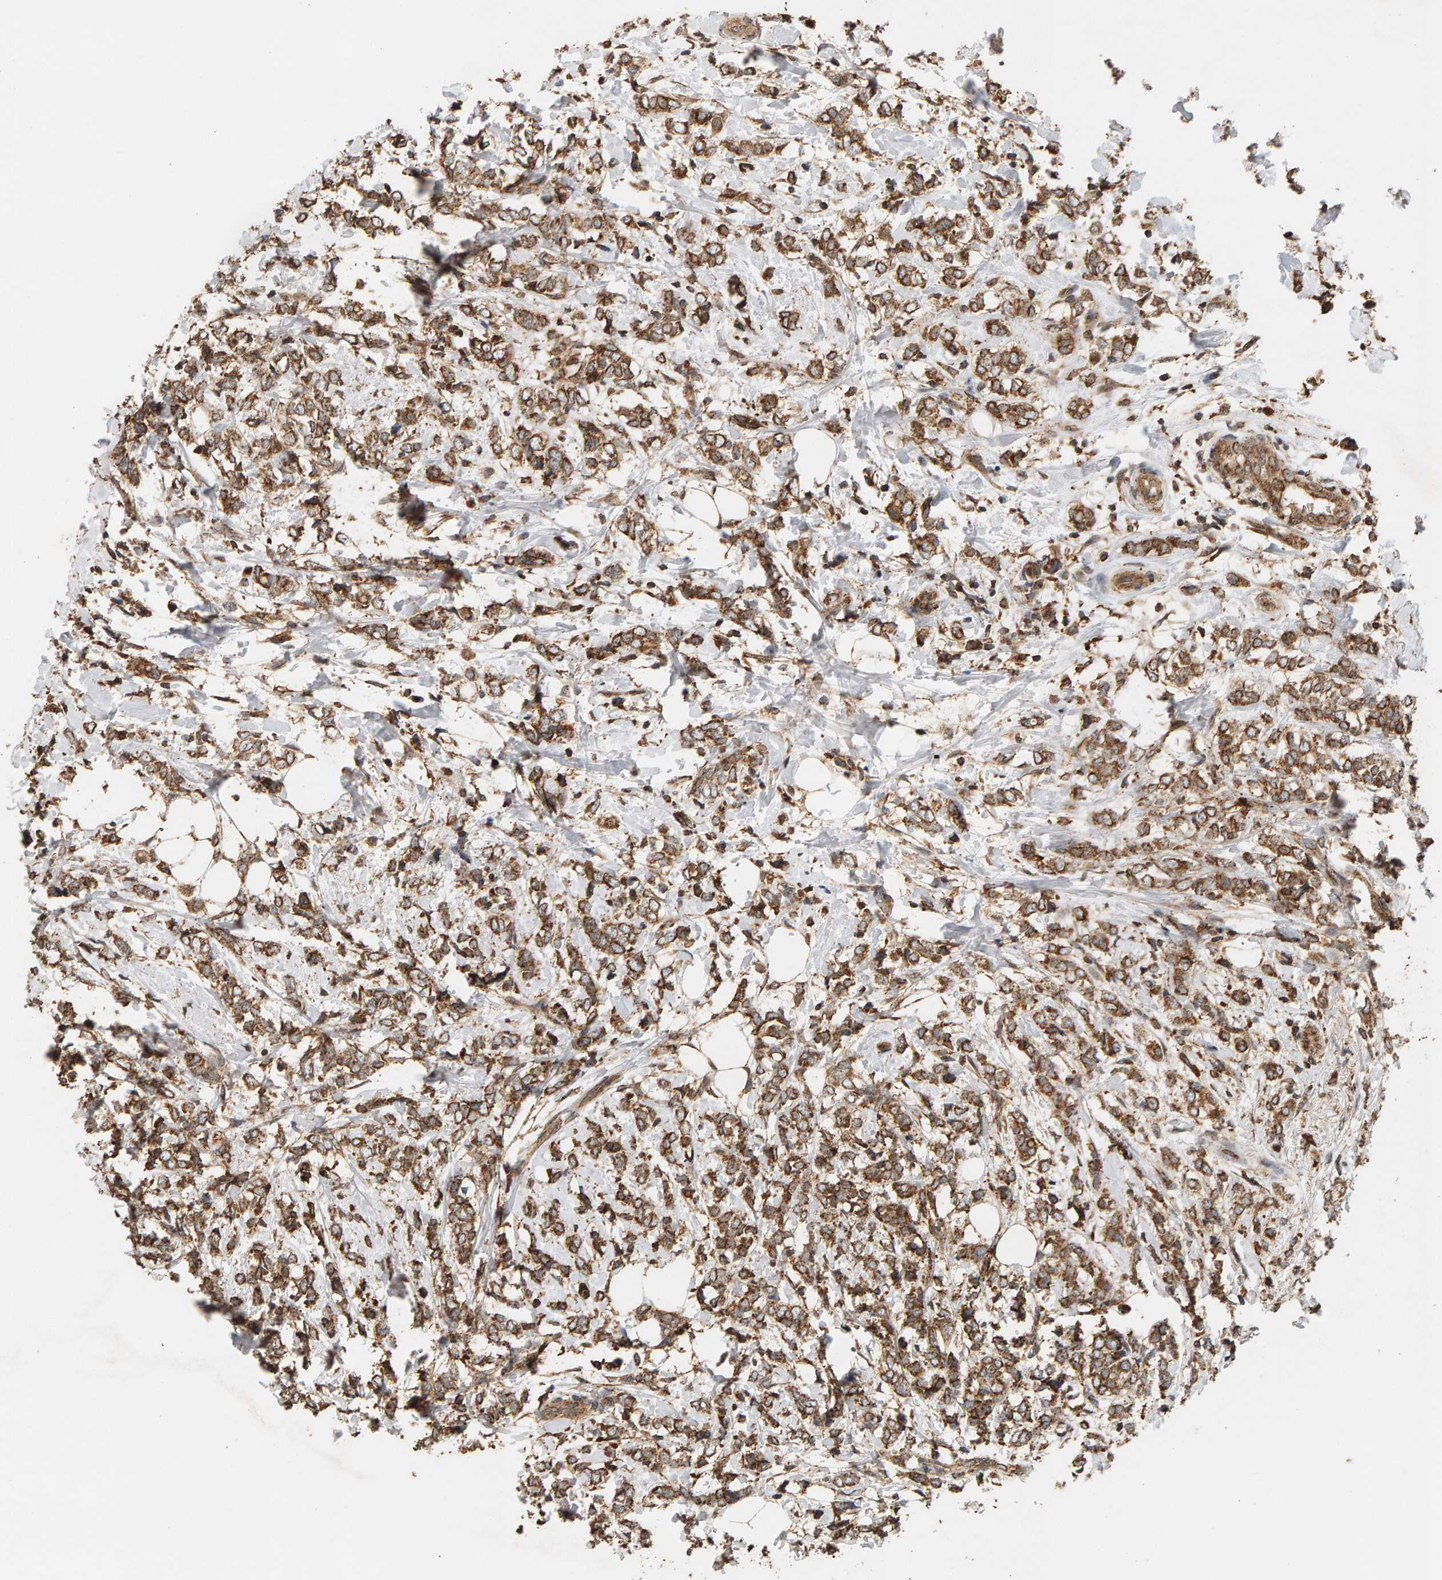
{"staining": {"intensity": "strong", "quantity": ">75%", "location": "cytoplasmic/membranous"}, "tissue": "breast cancer", "cell_type": "Tumor cells", "image_type": "cancer", "snomed": [{"axis": "morphology", "description": "Normal tissue, NOS"}, {"axis": "morphology", "description": "Lobular carcinoma"}, {"axis": "topography", "description": "Breast"}], "caption": "Breast cancer (lobular carcinoma) tissue exhibits strong cytoplasmic/membranous positivity in approximately >75% of tumor cells Ihc stains the protein in brown and the nuclei are stained blue.", "gene": "GSTK1", "patient": {"sex": "female", "age": 47}}